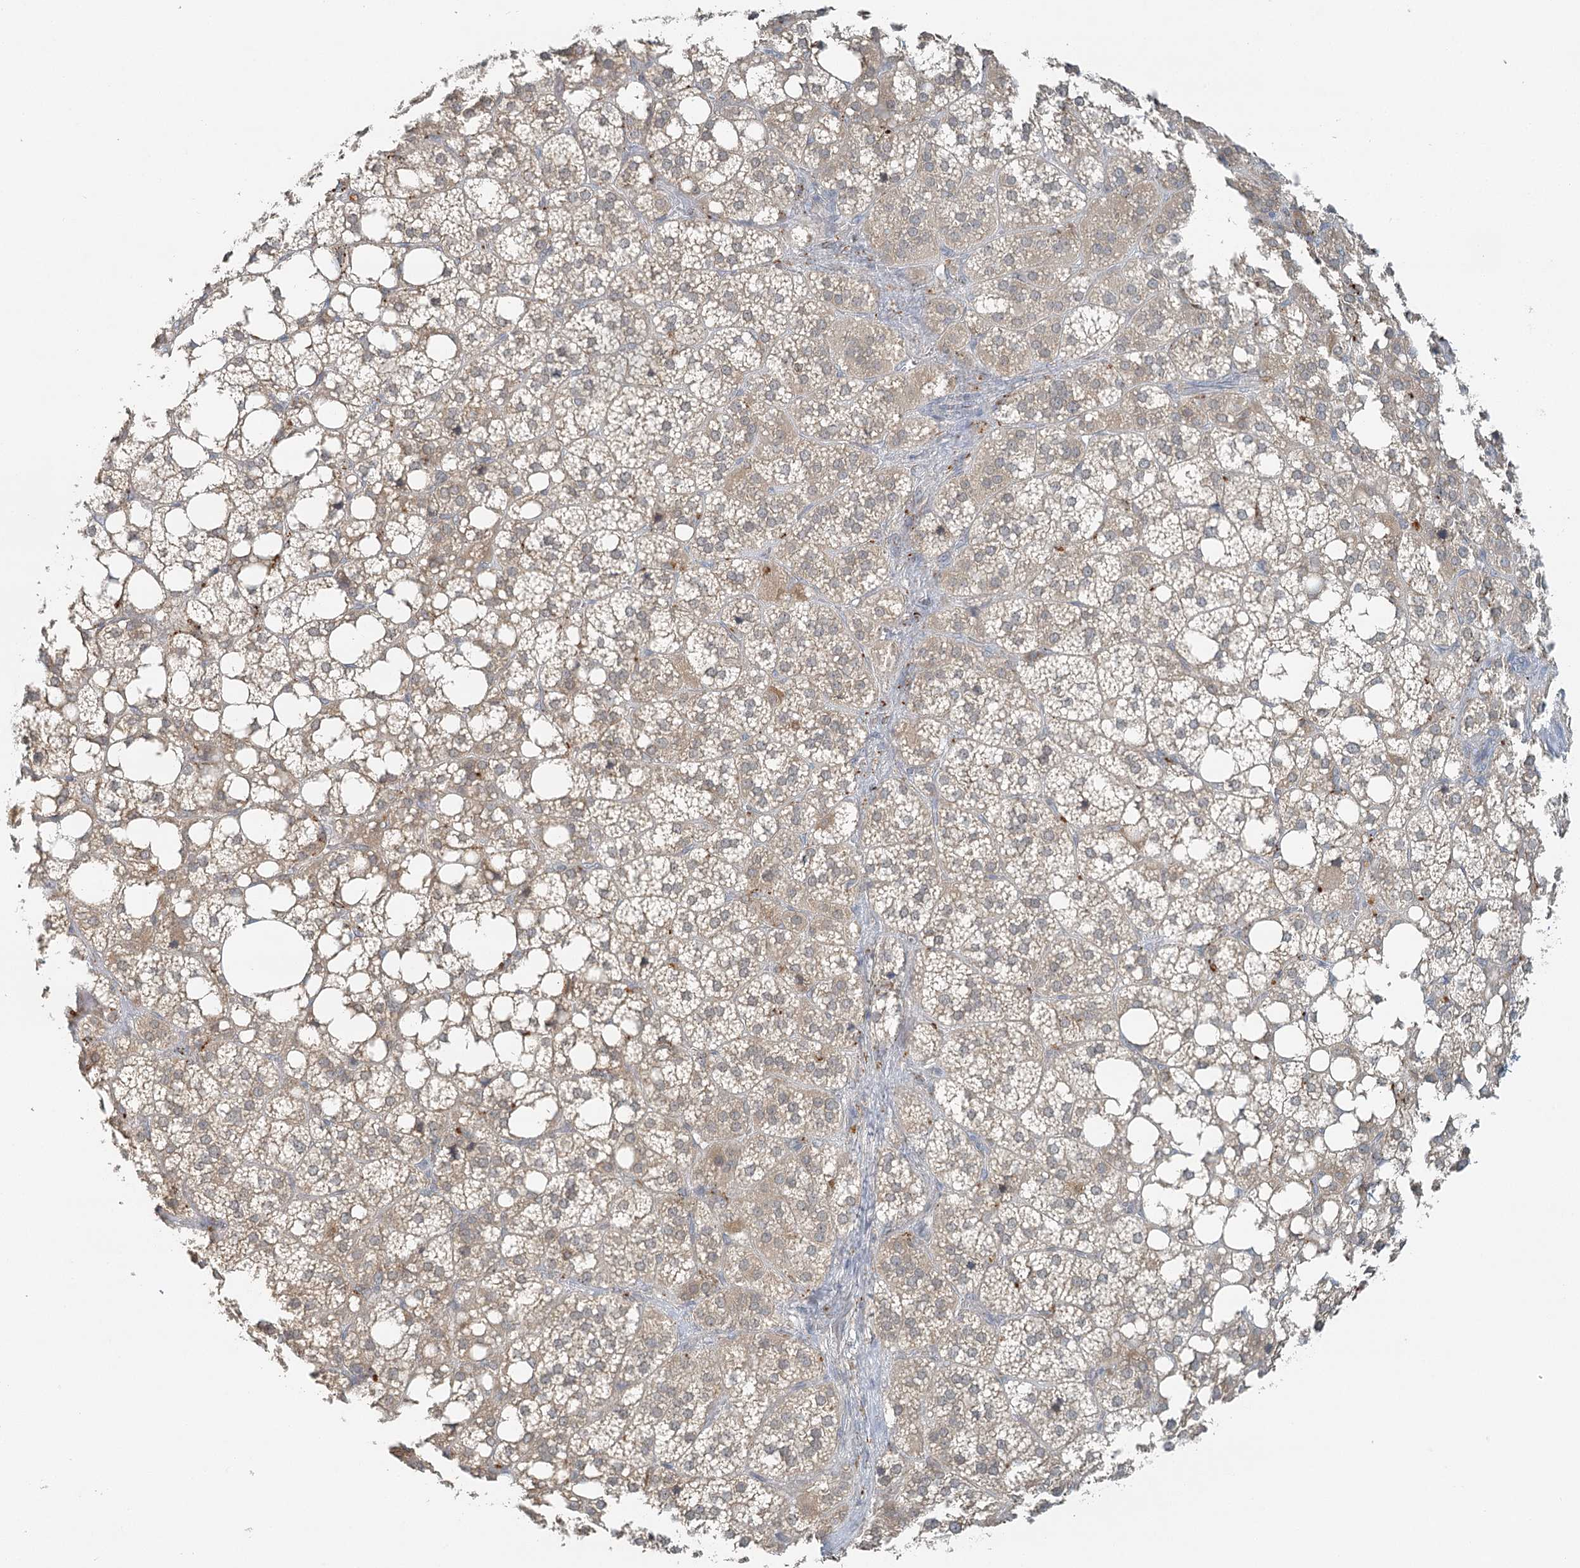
{"staining": {"intensity": "moderate", "quantity": "25%-75%", "location": "cytoplasmic/membranous"}, "tissue": "adrenal gland", "cell_type": "Glandular cells", "image_type": "normal", "snomed": [{"axis": "morphology", "description": "Normal tissue, NOS"}, {"axis": "topography", "description": "Adrenal gland"}], "caption": "Immunohistochemical staining of unremarkable human adrenal gland reveals 25%-75% levels of moderate cytoplasmic/membranous protein staining in approximately 25%-75% of glandular cells.", "gene": "VSIG1", "patient": {"sex": "female", "age": 59}}